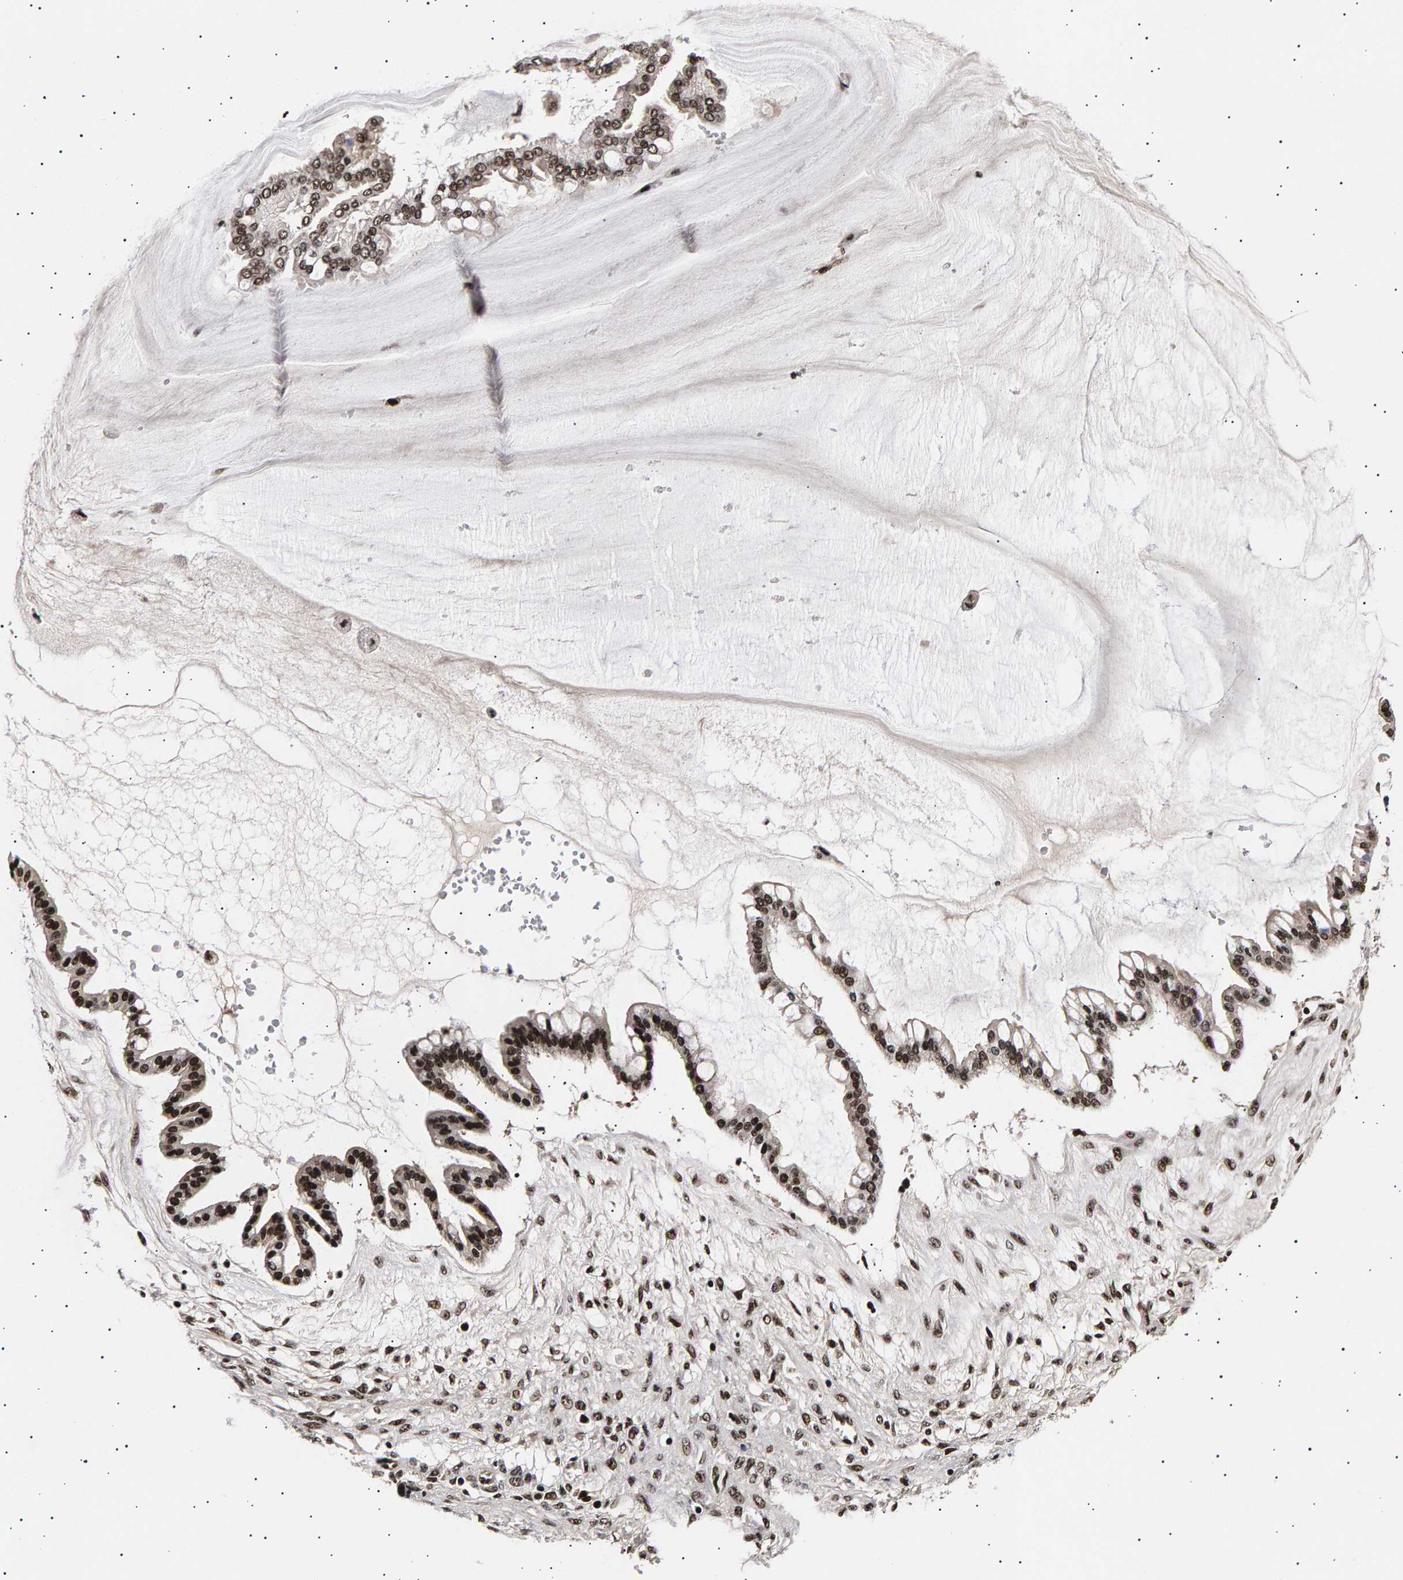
{"staining": {"intensity": "strong", "quantity": ">75%", "location": "nuclear"}, "tissue": "ovarian cancer", "cell_type": "Tumor cells", "image_type": "cancer", "snomed": [{"axis": "morphology", "description": "Cystadenocarcinoma, mucinous, NOS"}, {"axis": "topography", "description": "Ovary"}], "caption": "Tumor cells reveal high levels of strong nuclear expression in about >75% of cells in human ovarian cancer.", "gene": "ANKRD40", "patient": {"sex": "female", "age": 73}}